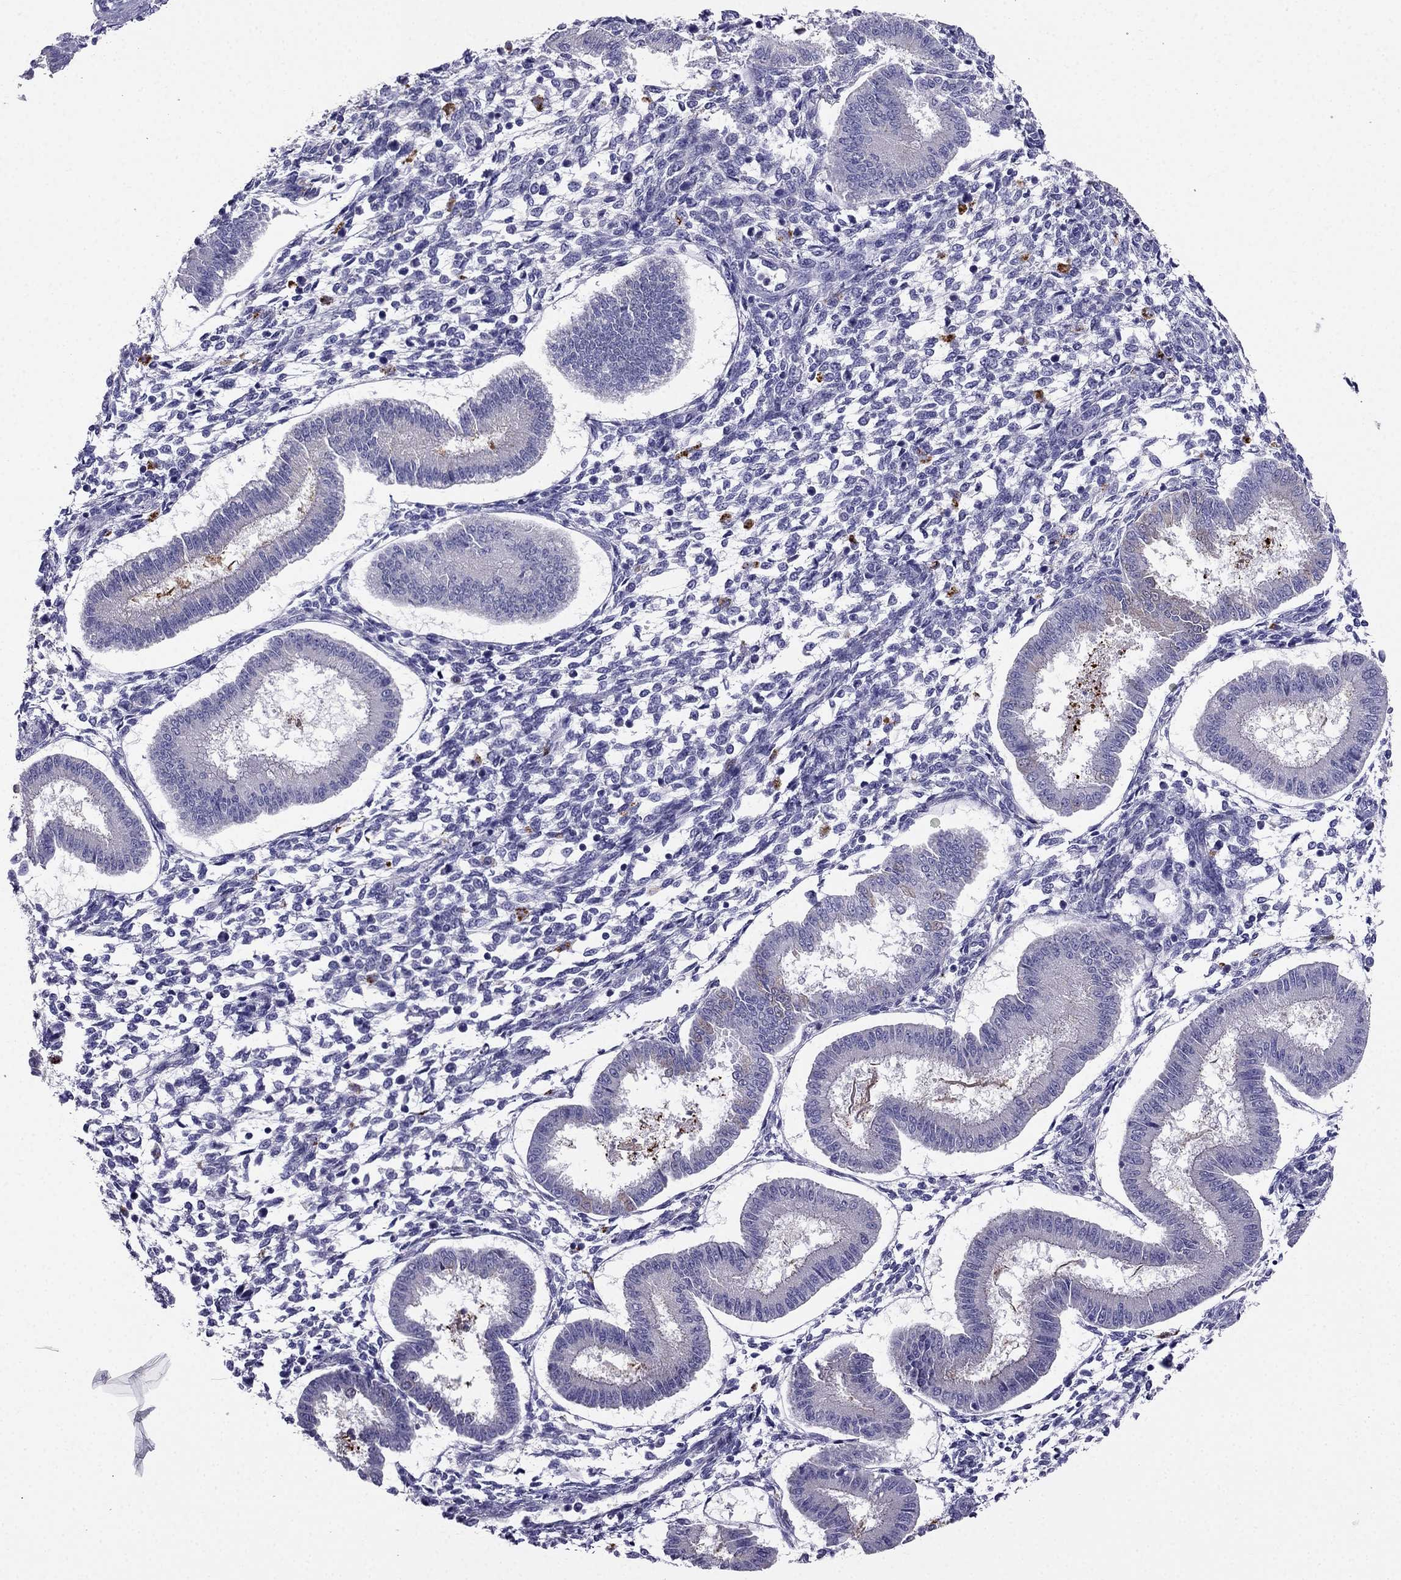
{"staining": {"intensity": "negative", "quantity": "none", "location": "none"}, "tissue": "endometrium", "cell_type": "Cells in endometrial stroma", "image_type": "normal", "snomed": [{"axis": "morphology", "description": "Normal tissue, NOS"}, {"axis": "topography", "description": "Endometrium"}], "caption": "The IHC histopathology image has no significant positivity in cells in endometrial stroma of endometrium. Nuclei are stained in blue.", "gene": "PTH", "patient": {"sex": "female", "age": 43}}